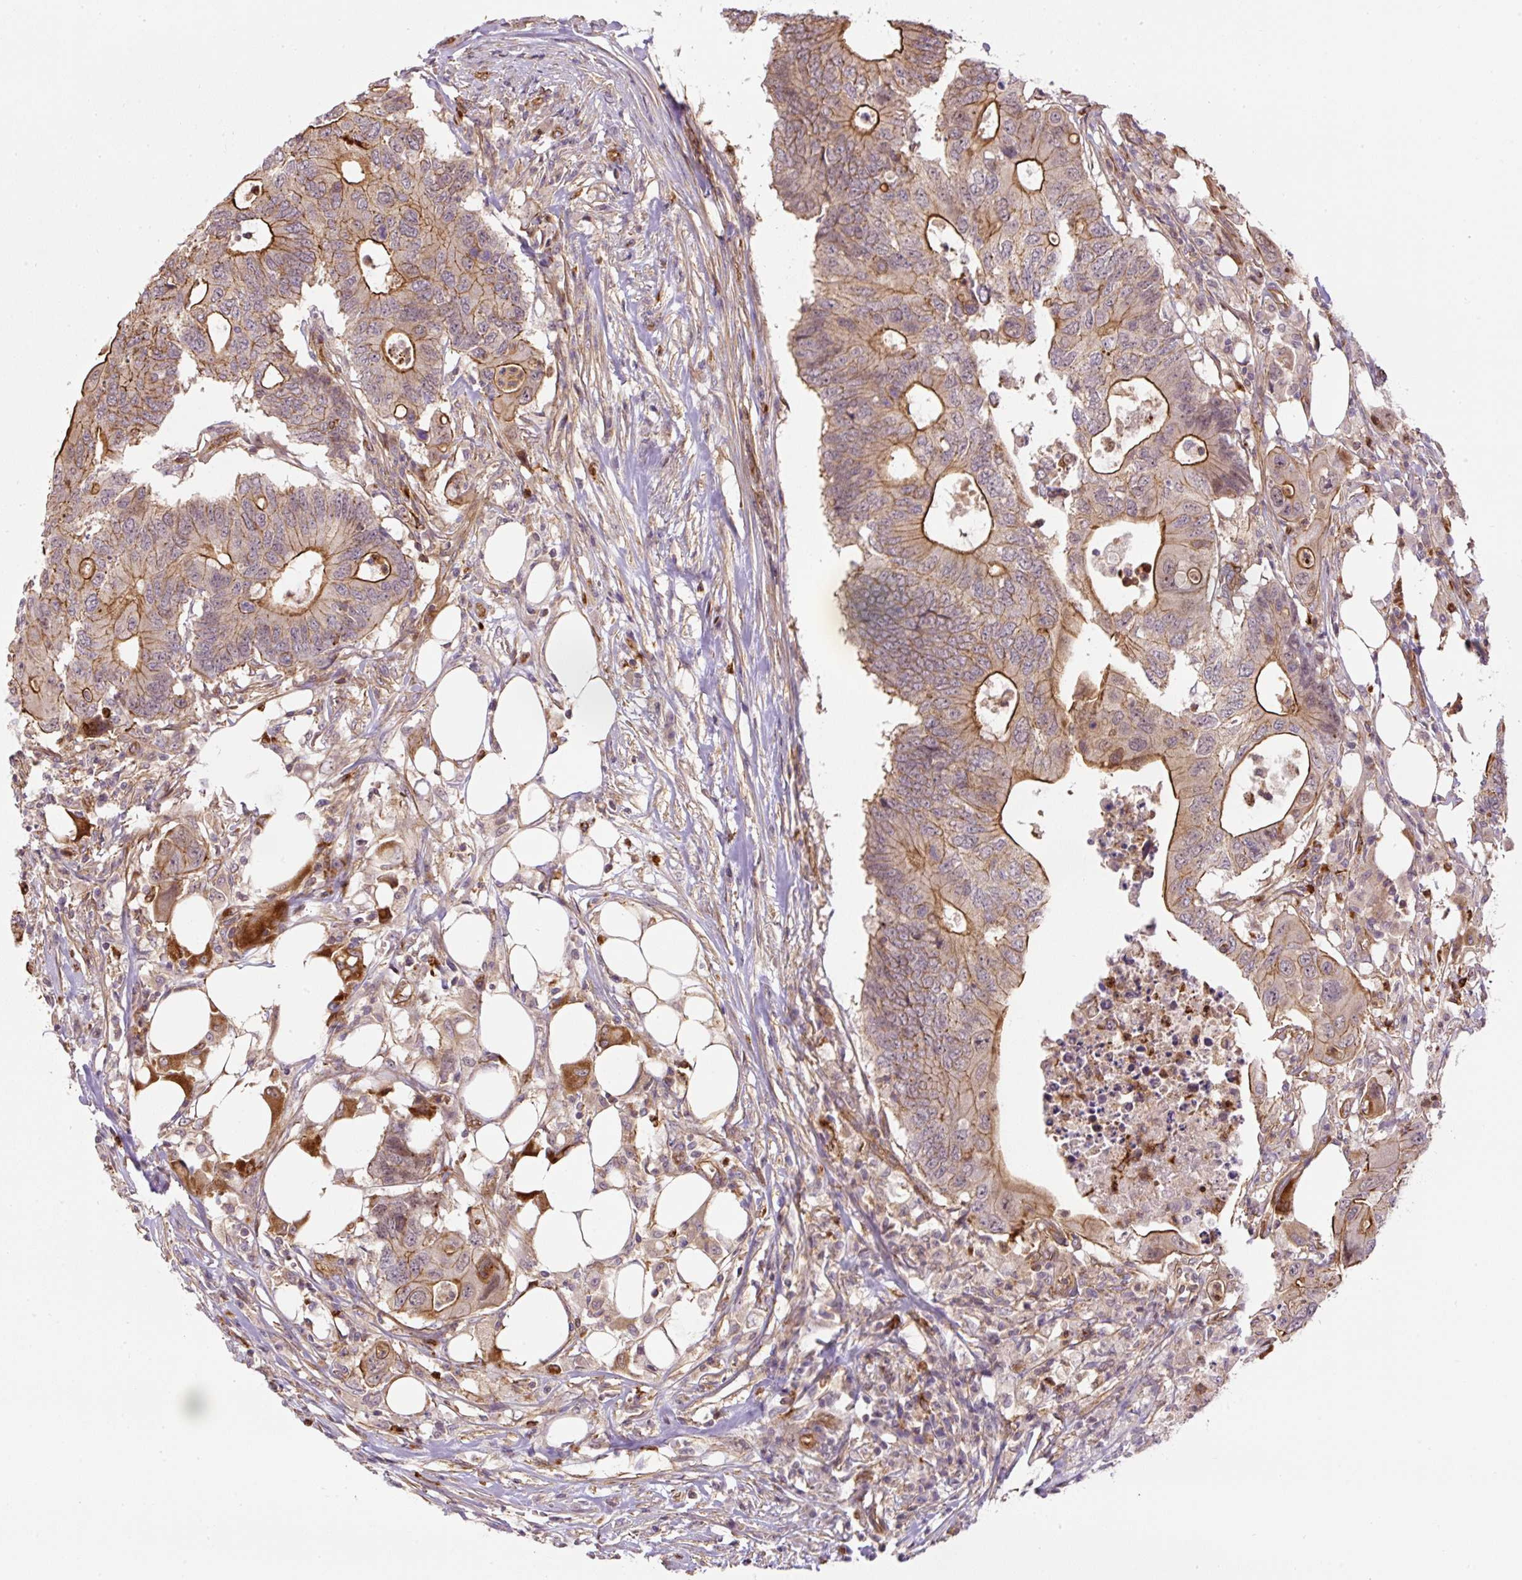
{"staining": {"intensity": "moderate", "quantity": ">75%", "location": "cytoplasmic/membranous"}, "tissue": "colorectal cancer", "cell_type": "Tumor cells", "image_type": "cancer", "snomed": [{"axis": "morphology", "description": "Adenocarcinoma, NOS"}, {"axis": "topography", "description": "Colon"}], "caption": "Immunohistochemical staining of human colorectal cancer reveals medium levels of moderate cytoplasmic/membranous staining in about >75% of tumor cells.", "gene": "B3GALT5", "patient": {"sex": "male", "age": 71}}